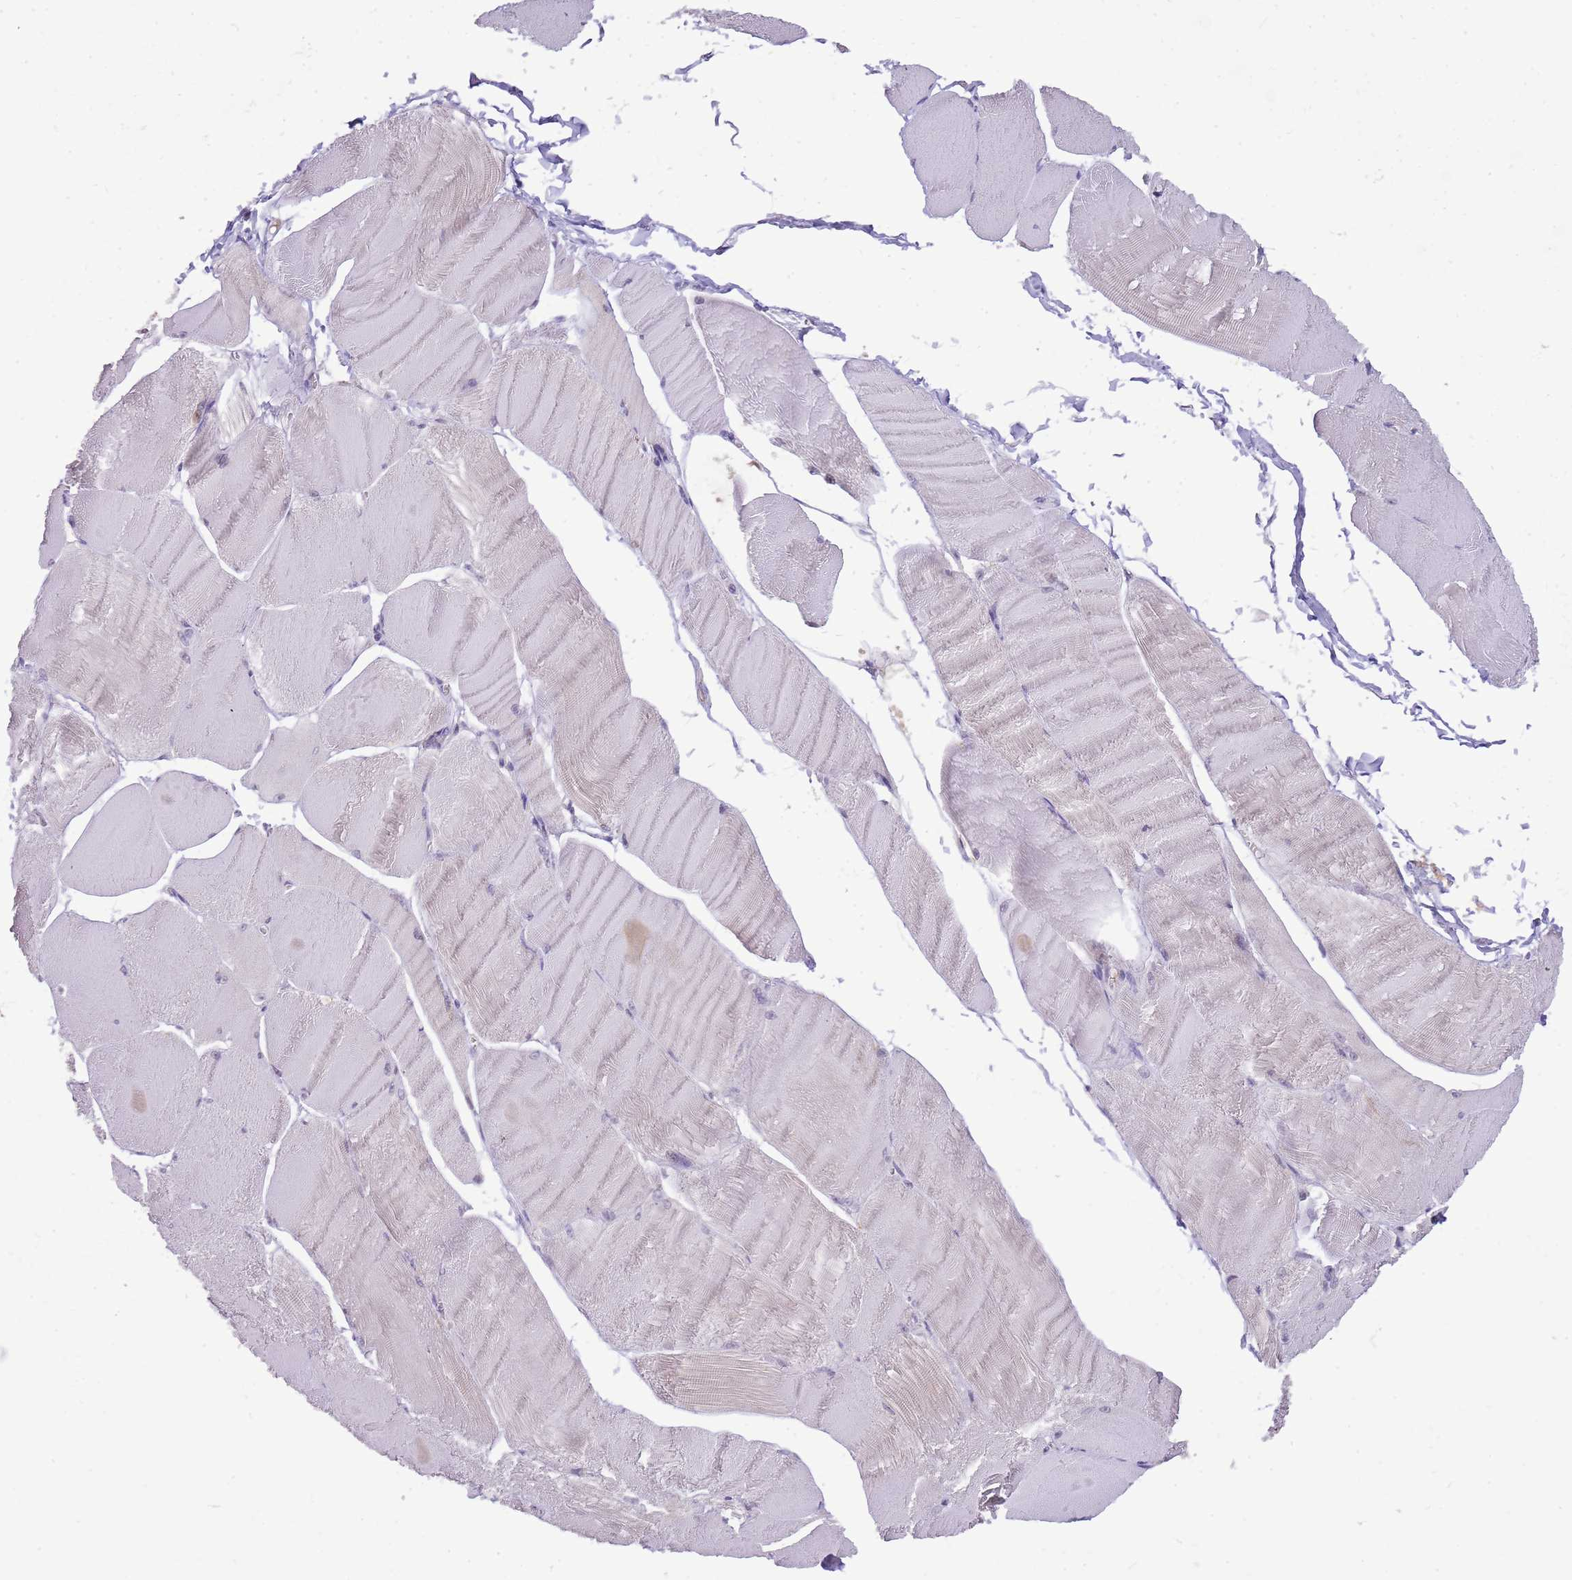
{"staining": {"intensity": "negative", "quantity": "none", "location": "none"}, "tissue": "skeletal muscle", "cell_type": "Myocytes", "image_type": "normal", "snomed": [{"axis": "morphology", "description": "Normal tissue, NOS"}, {"axis": "morphology", "description": "Basal cell carcinoma"}, {"axis": "topography", "description": "Skeletal muscle"}], "caption": "Photomicrograph shows no significant protein staining in myocytes of normal skeletal muscle.", "gene": "PCNX1", "patient": {"sex": "female", "age": 64}}